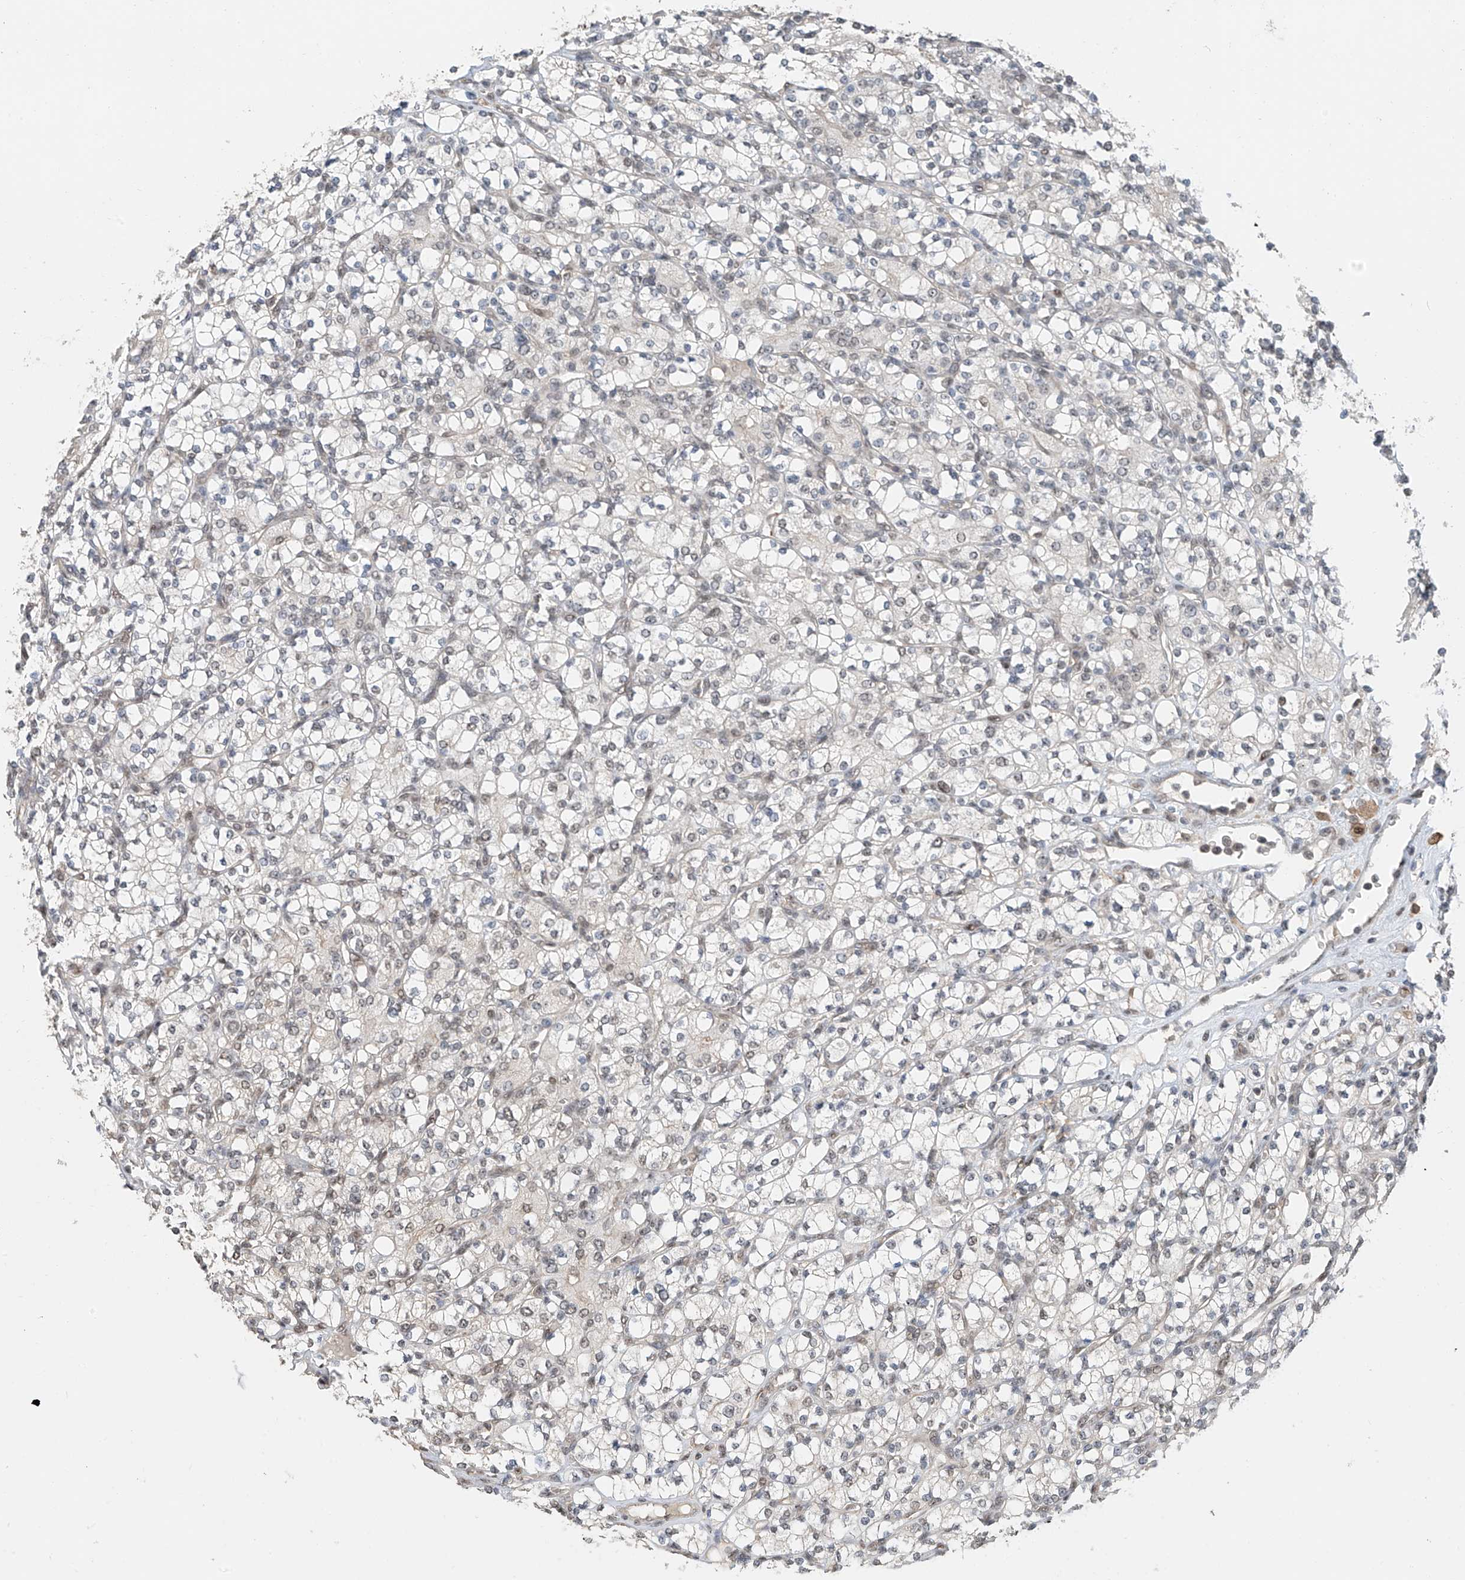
{"staining": {"intensity": "negative", "quantity": "none", "location": "none"}, "tissue": "renal cancer", "cell_type": "Tumor cells", "image_type": "cancer", "snomed": [{"axis": "morphology", "description": "Adenocarcinoma, NOS"}, {"axis": "topography", "description": "Kidney"}], "caption": "Immunohistochemistry (IHC) micrograph of neoplastic tissue: human adenocarcinoma (renal) stained with DAB (3,3'-diaminobenzidine) shows no significant protein positivity in tumor cells.", "gene": "C1orf131", "patient": {"sex": "male", "age": 77}}